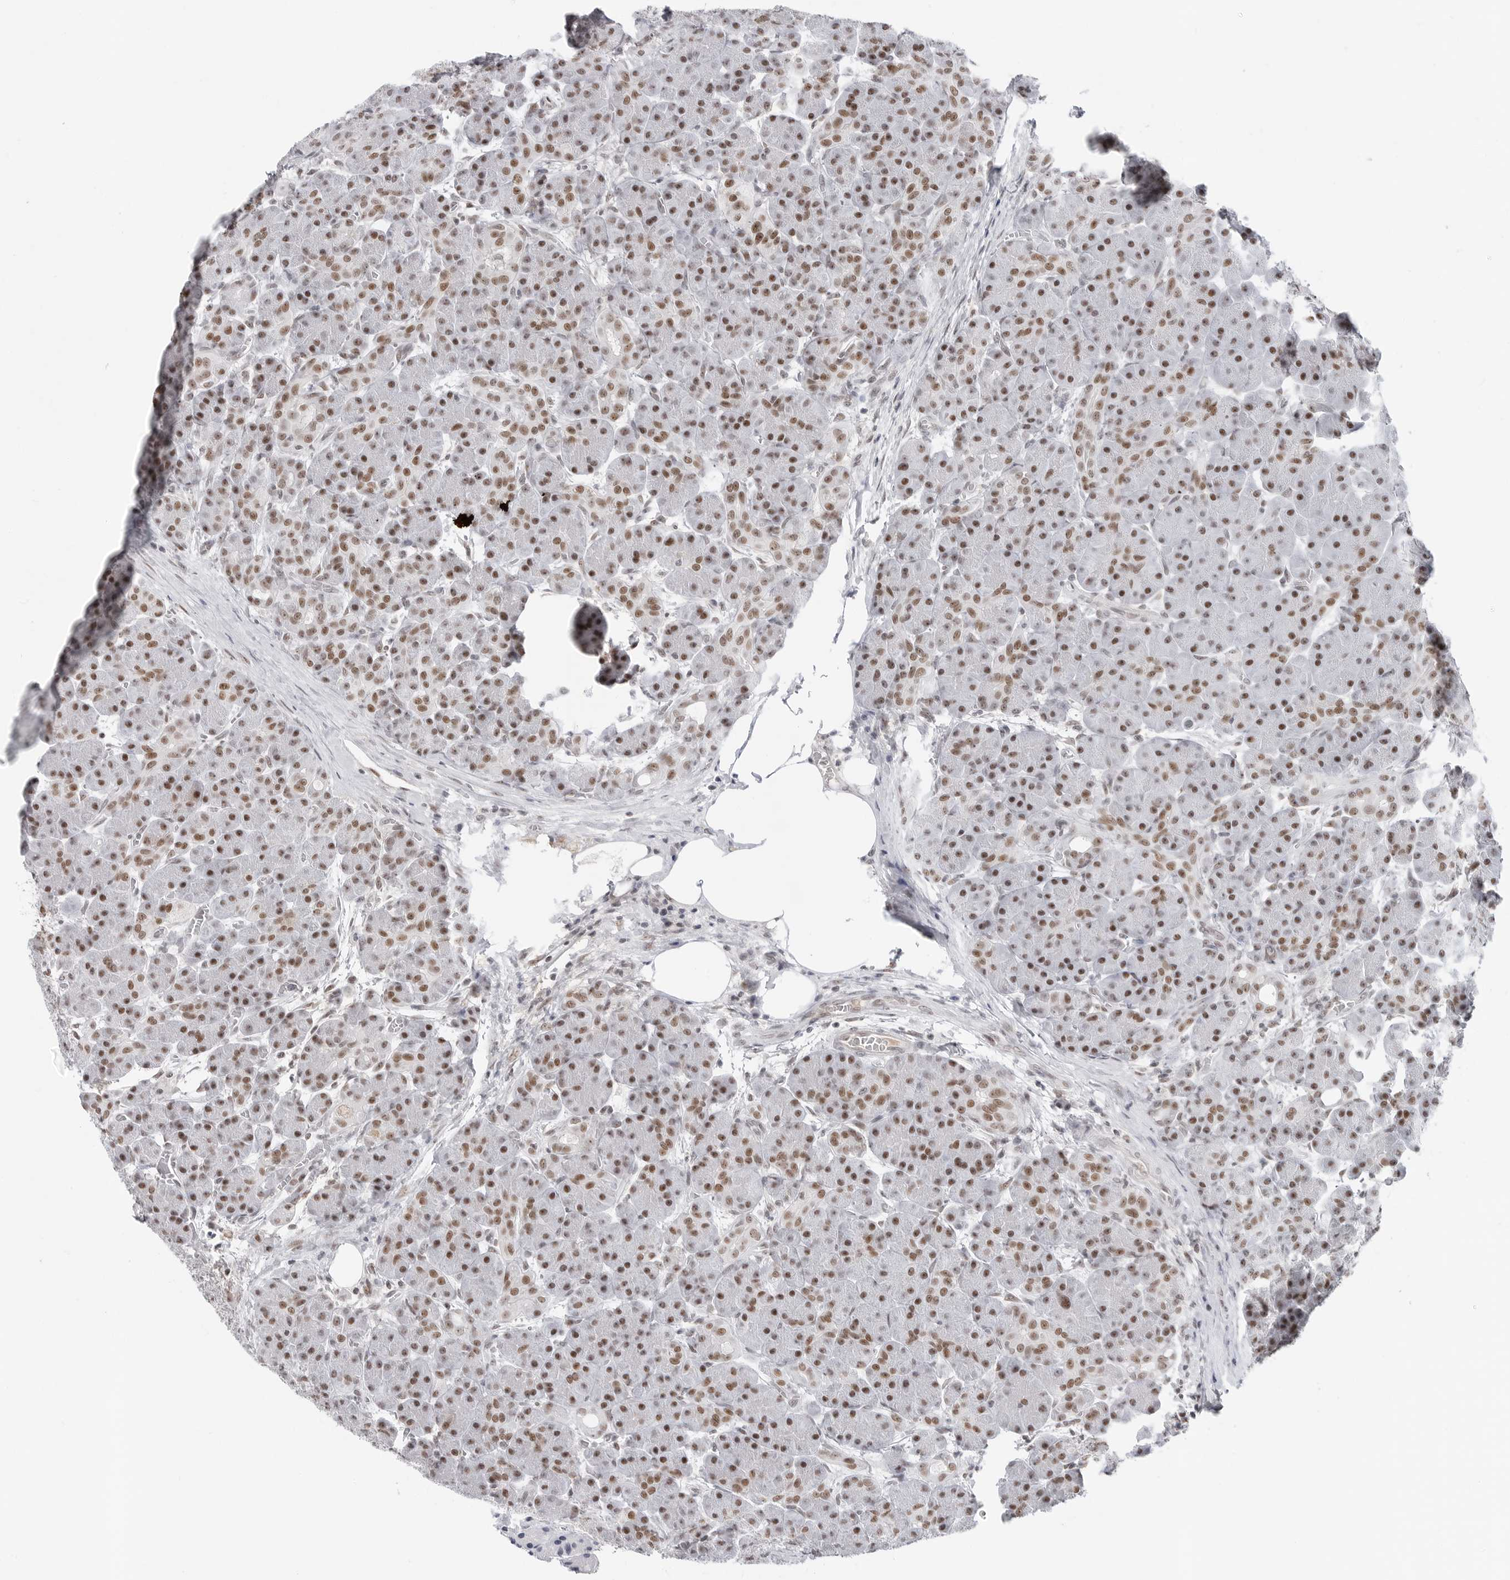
{"staining": {"intensity": "moderate", "quantity": "25%-75%", "location": "nuclear"}, "tissue": "pancreas", "cell_type": "Exocrine glandular cells", "image_type": "normal", "snomed": [{"axis": "morphology", "description": "Normal tissue, NOS"}, {"axis": "topography", "description": "Pancreas"}], "caption": "Moderate nuclear expression for a protein is appreciated in approximately 25%-75% of exocrine glandular cells of normal pancreas using immunohistochemistry.", "gene": "WRAP53", "patient": {"sex": "male", "age": 63}}